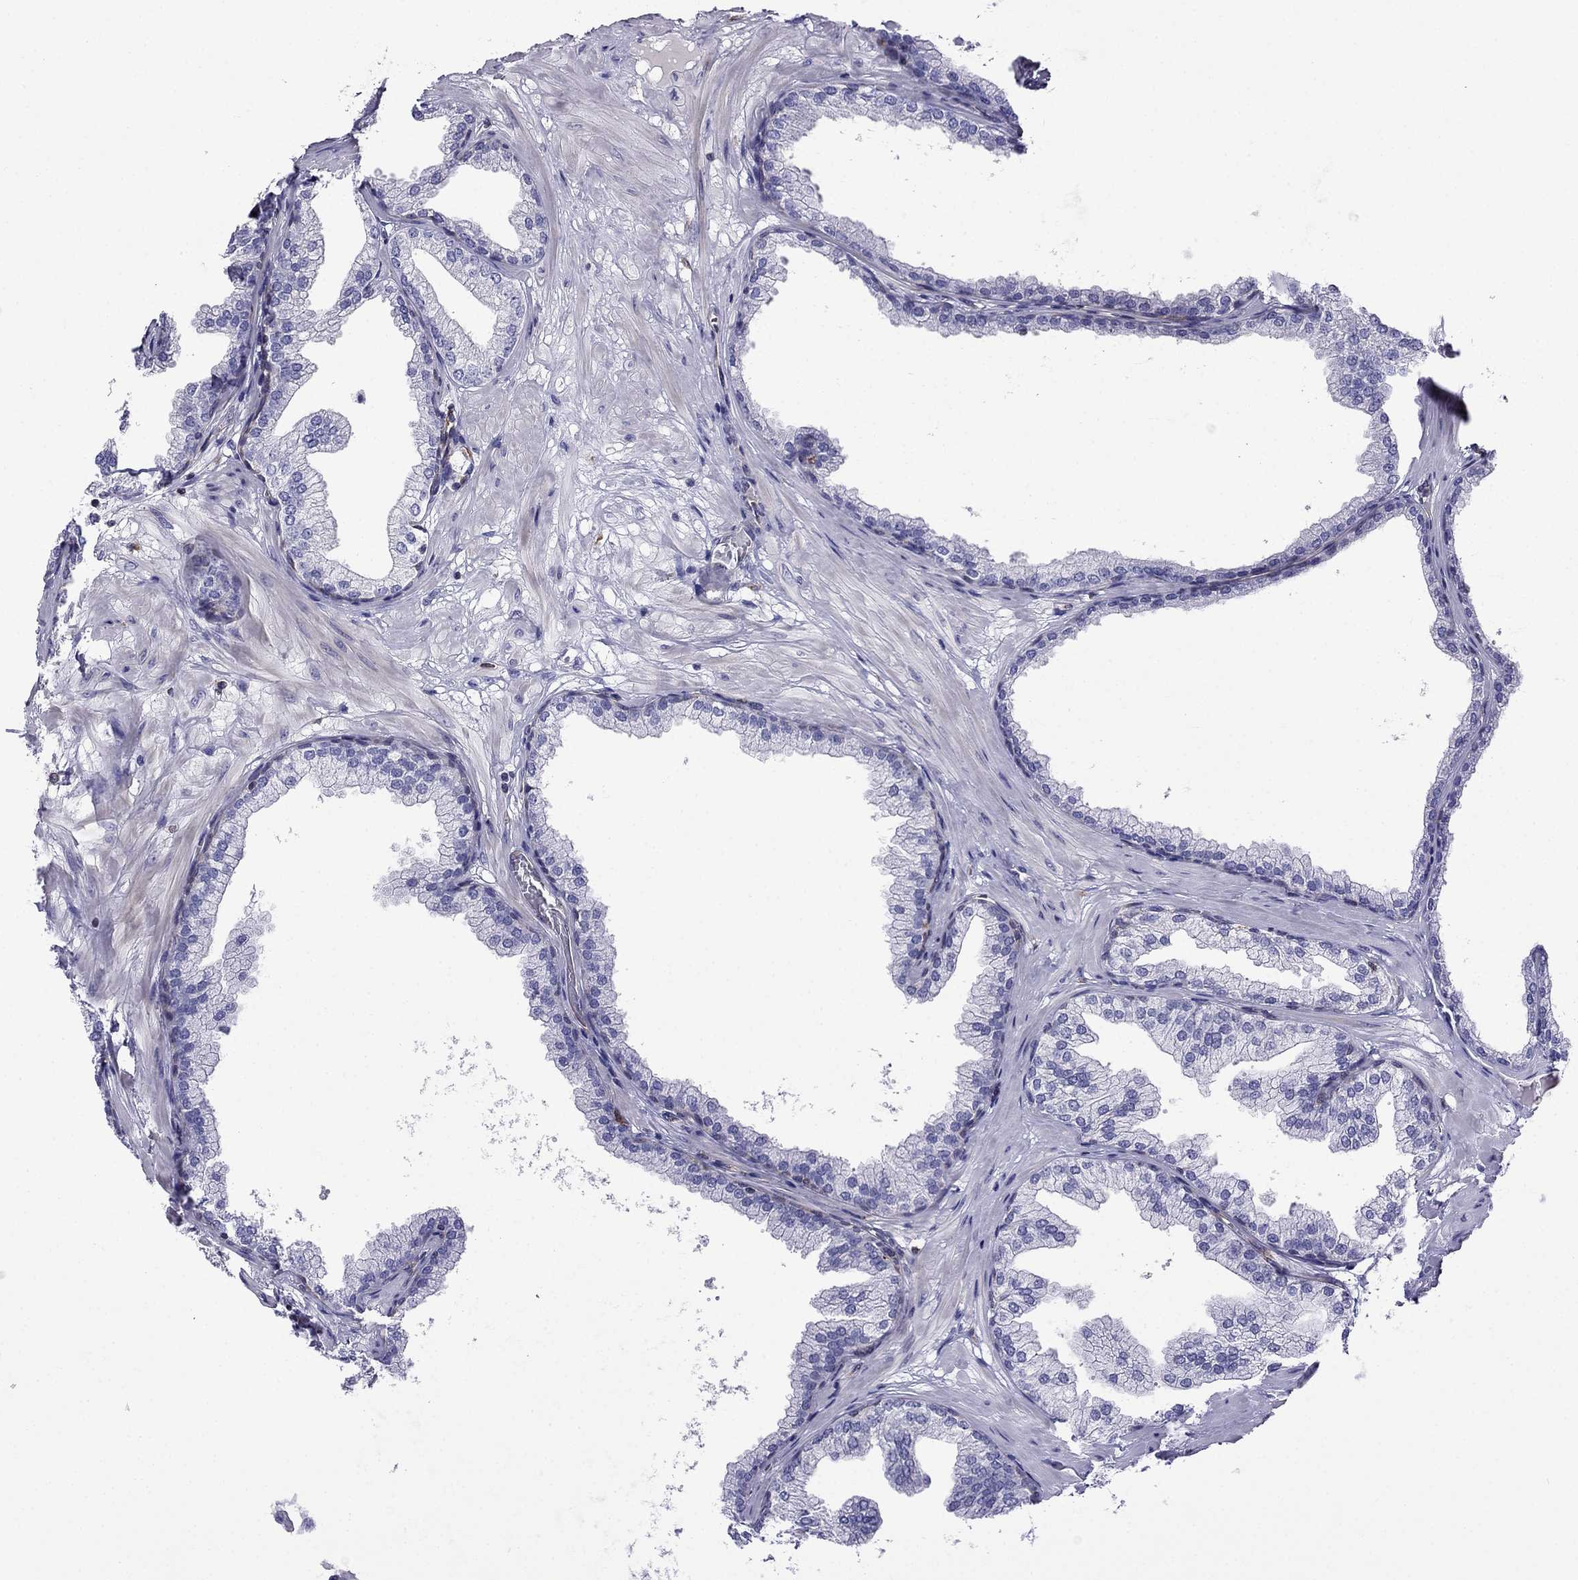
{"staining": {"intensity": "strong", "quantity": "<25%", "location": "cytoplasmic/membranous"}, "tissue": "prostate", "cell_type": "Glandular cells", "image_type": "normal", "snomed": [{"axis": "morphology", "description": "Normal tissue, NOS"}, {"axis": "topography", "description": "Prostate"}], "caption": "Immunohistochemical staining of benign human prostate exhibits strong cytoplasmic/membranous protein staining in about <25% of glandular cells. Immunohistochemistry (ihc) stains the protein of interest in brown and the nuclei are stained blue.", "gene": "GNAL", "patient": {"sex": "male", "age": 37}}